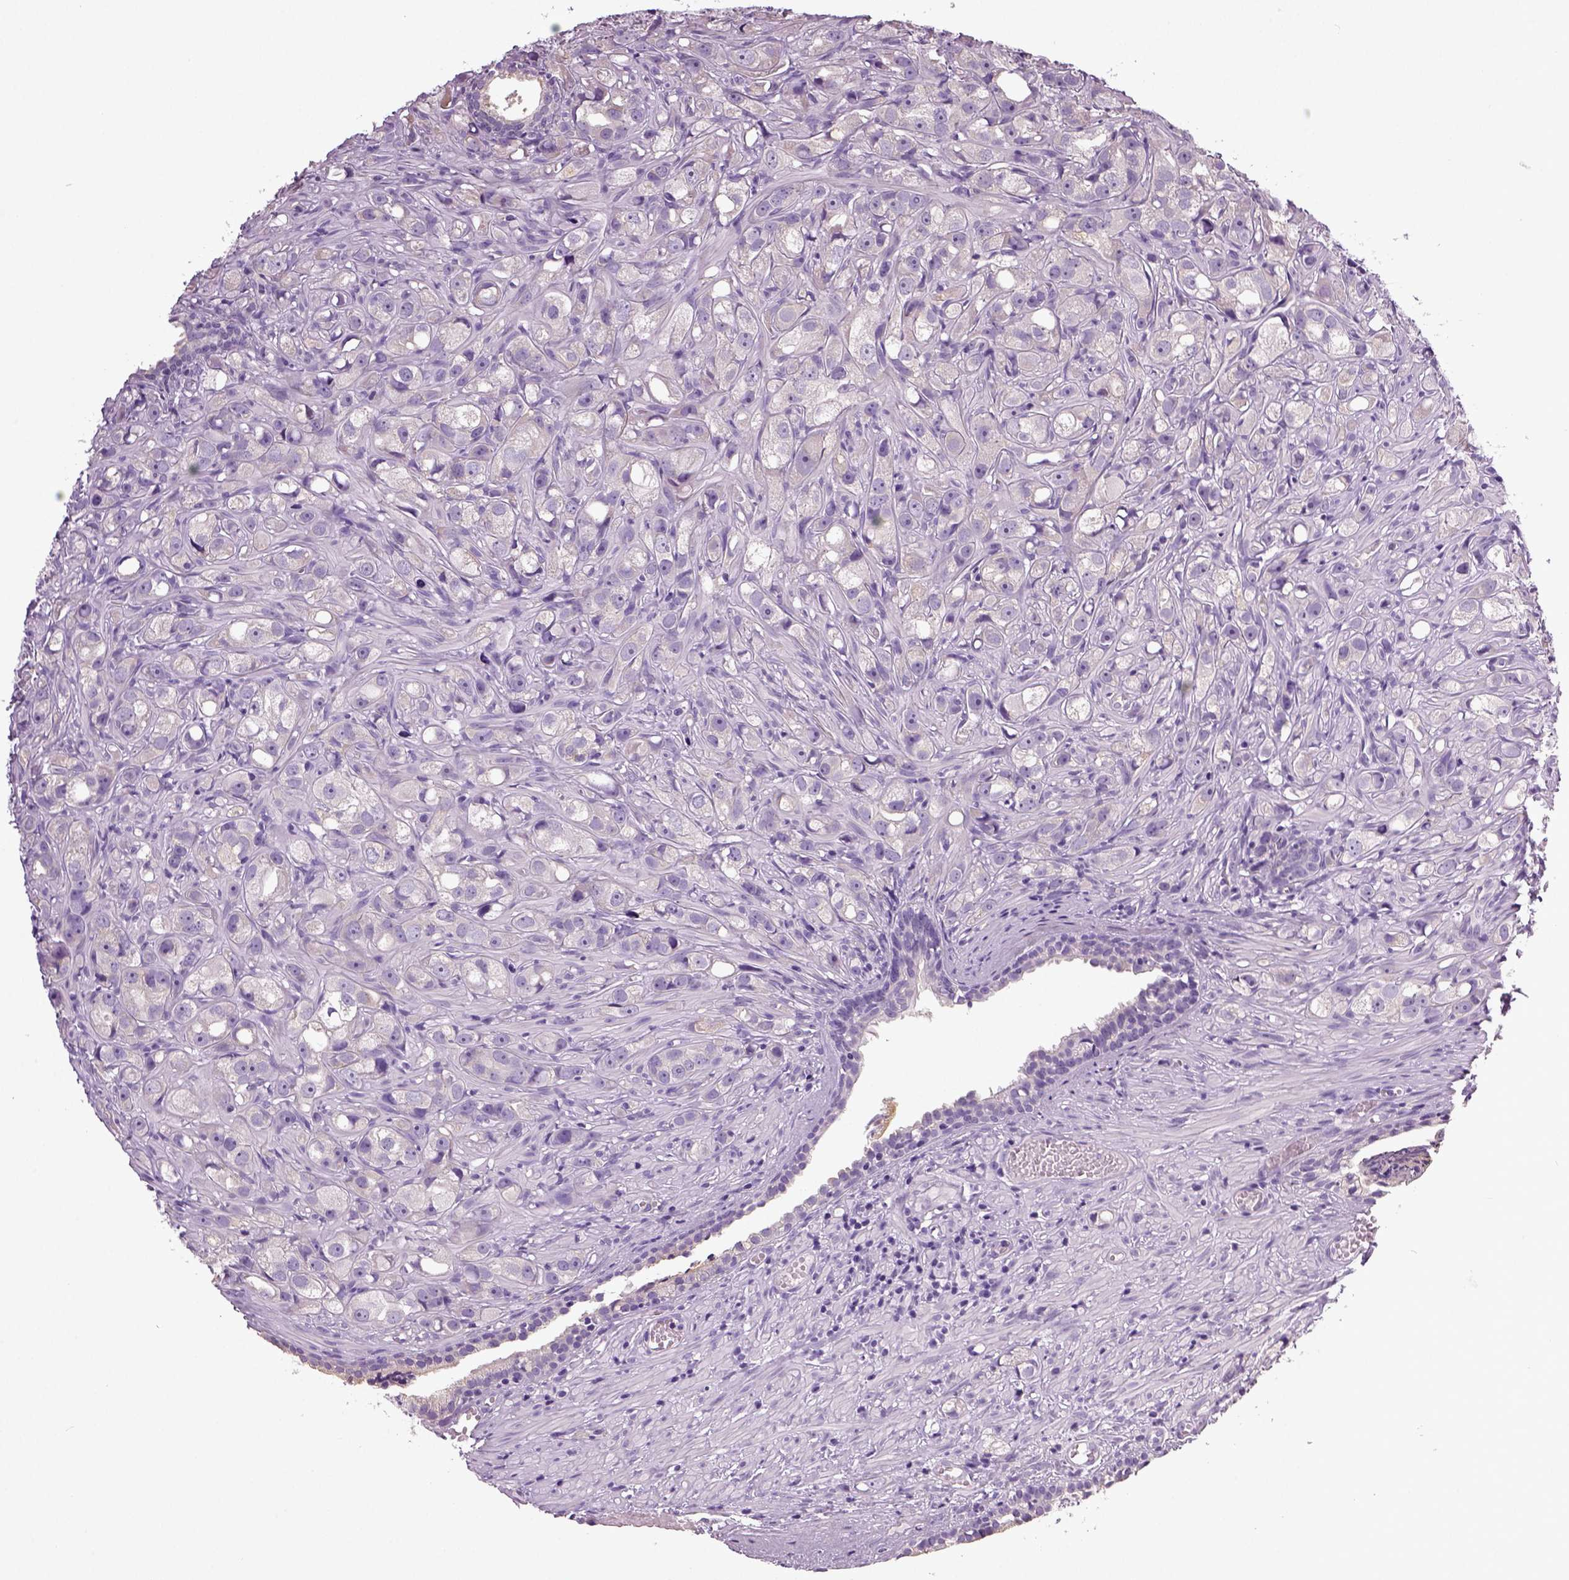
{"staining": {"intensity": "negative", "quantity": "none", "location": "none"}, "tissue": "prostate cancer", "cell_type": "Tumor cells", "image_type": "cancer", "snomed": [{"axis": "morphology", "description": "Adenocarcinoma, High grade"}, {"axis": "topography", "description": "Prostate"}], "caption": "Image shows no protein staining in tumor cells of prostate cancer (adenocarcinoma (high-grade)) tissue.", "gene": "NECAB2", "patient": {"sex": "male", "age": 75}}